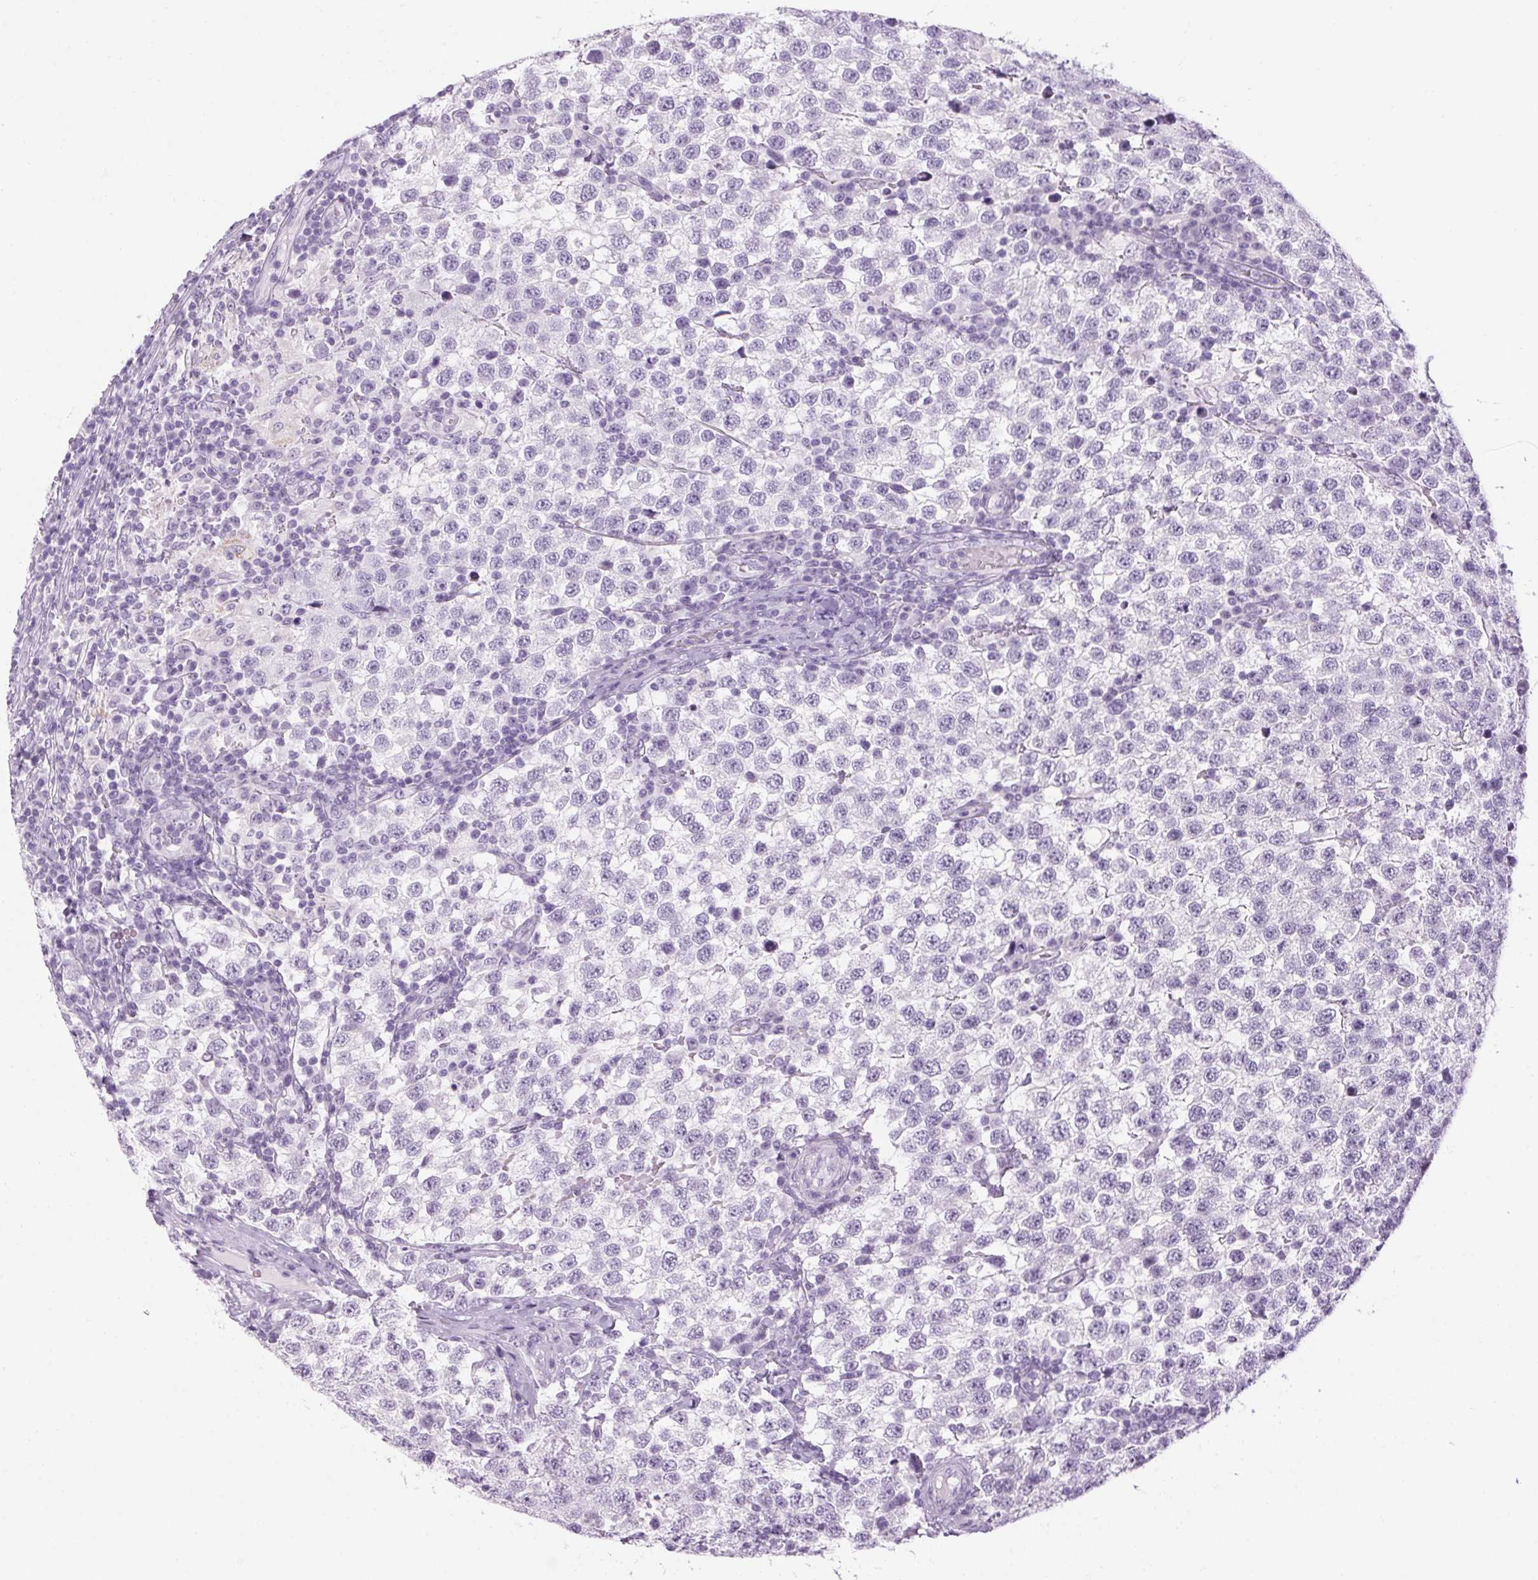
{"staining": {"intensity": "negative", "quantity": "none", "location": "none"}, "tissue": "testis cancer", "cell_type": "Tumor cells", "image_type": "cancer", "snomed": [{"axis": "morphology", "description": "Seminoma, NOS"}, {"axis": "topography", "description": "Testis"}], "caption": "This image is of seminoma (testis) stained with immunohistochemistry to label a protein in brown with the nuclei are counter-stained blue. There is no staining in tumor cells. (DAB immunohistochemistry (IHC), high magnification).", "gene": "RPTN", "patient": {"sex": "male", "age": 34}}